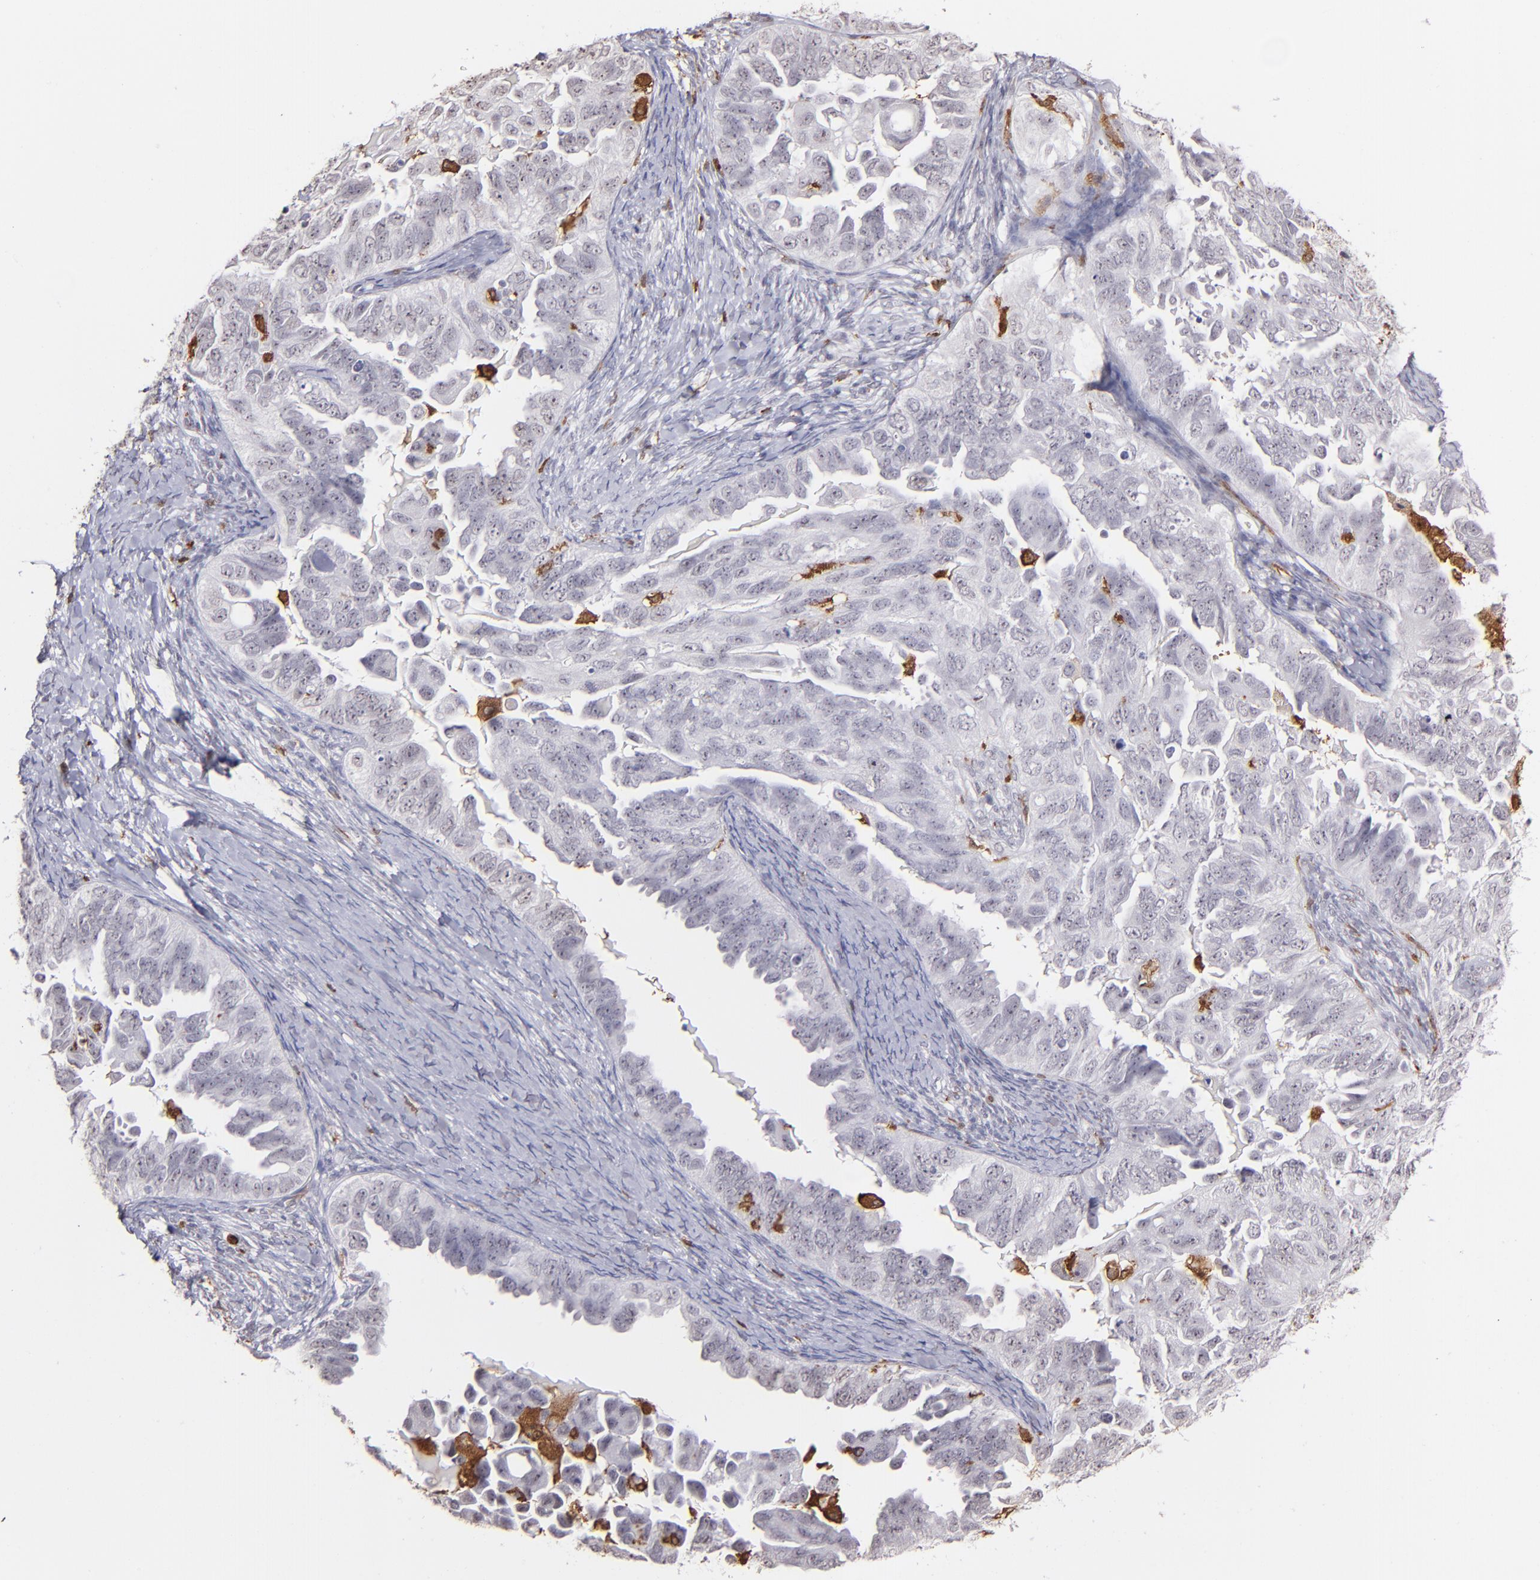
{"staining": {"intensity": "negative", "quantity": "none", "location": "none"}, "tissue": "ovarian cancer", "cell_type": "Tumor cells", "image_type": "cancer", "snomed": [{"axis": "morphology", "description": "Cystadenocarcinoma, serous, NOS"}, {"axis": "topography", "description": "Ovary"}], "caption": "There is no significant expression in tumor cells of ovarian serous cystadenocarcinoma.", "gene": "NCF2", "patient": {"sex": "female", "age": 82}}